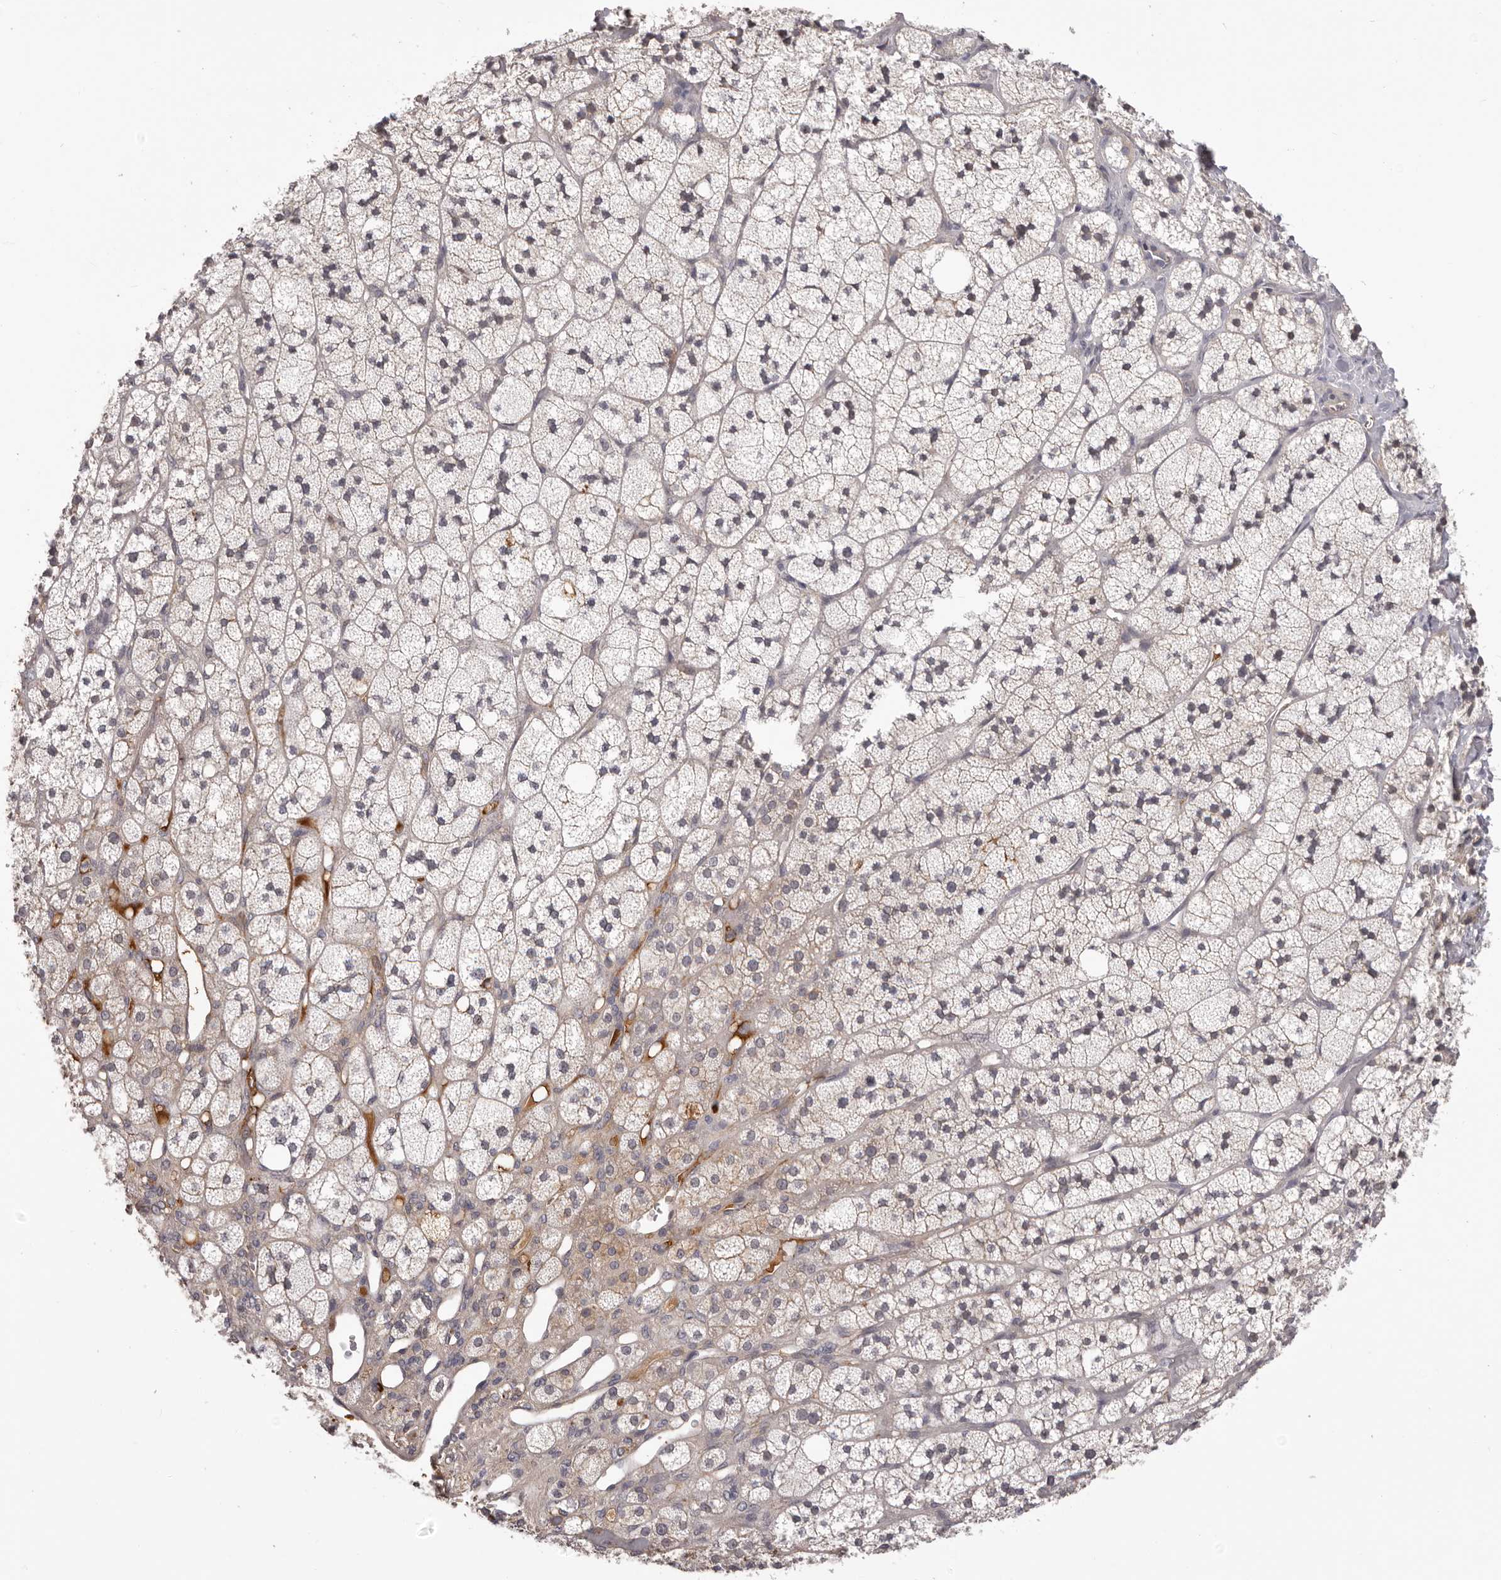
{"staining": {"intensity": "weak", "quantity": "<25%", "location": "cytoplasmic/membranous,nuclear"}, "tissue": "adrenal gland", "cell_type": "Glandular cells", "image_type": "normal", "snomed": [{"axis": "morphology", "description": "Normal tissue, NOS"}, {"axis": "topography", "description": "Adrenal gland"}], "caption": "The image displays no staining of glandular cells in unremarkable adrenal gland. (DAB (3,3'-diaminobenzidine) immunohistochemistry visualized using brightfield microscopy, high magnification).", "gene": "OTUD3", "patient": {"sex": "male", "age": 61}}